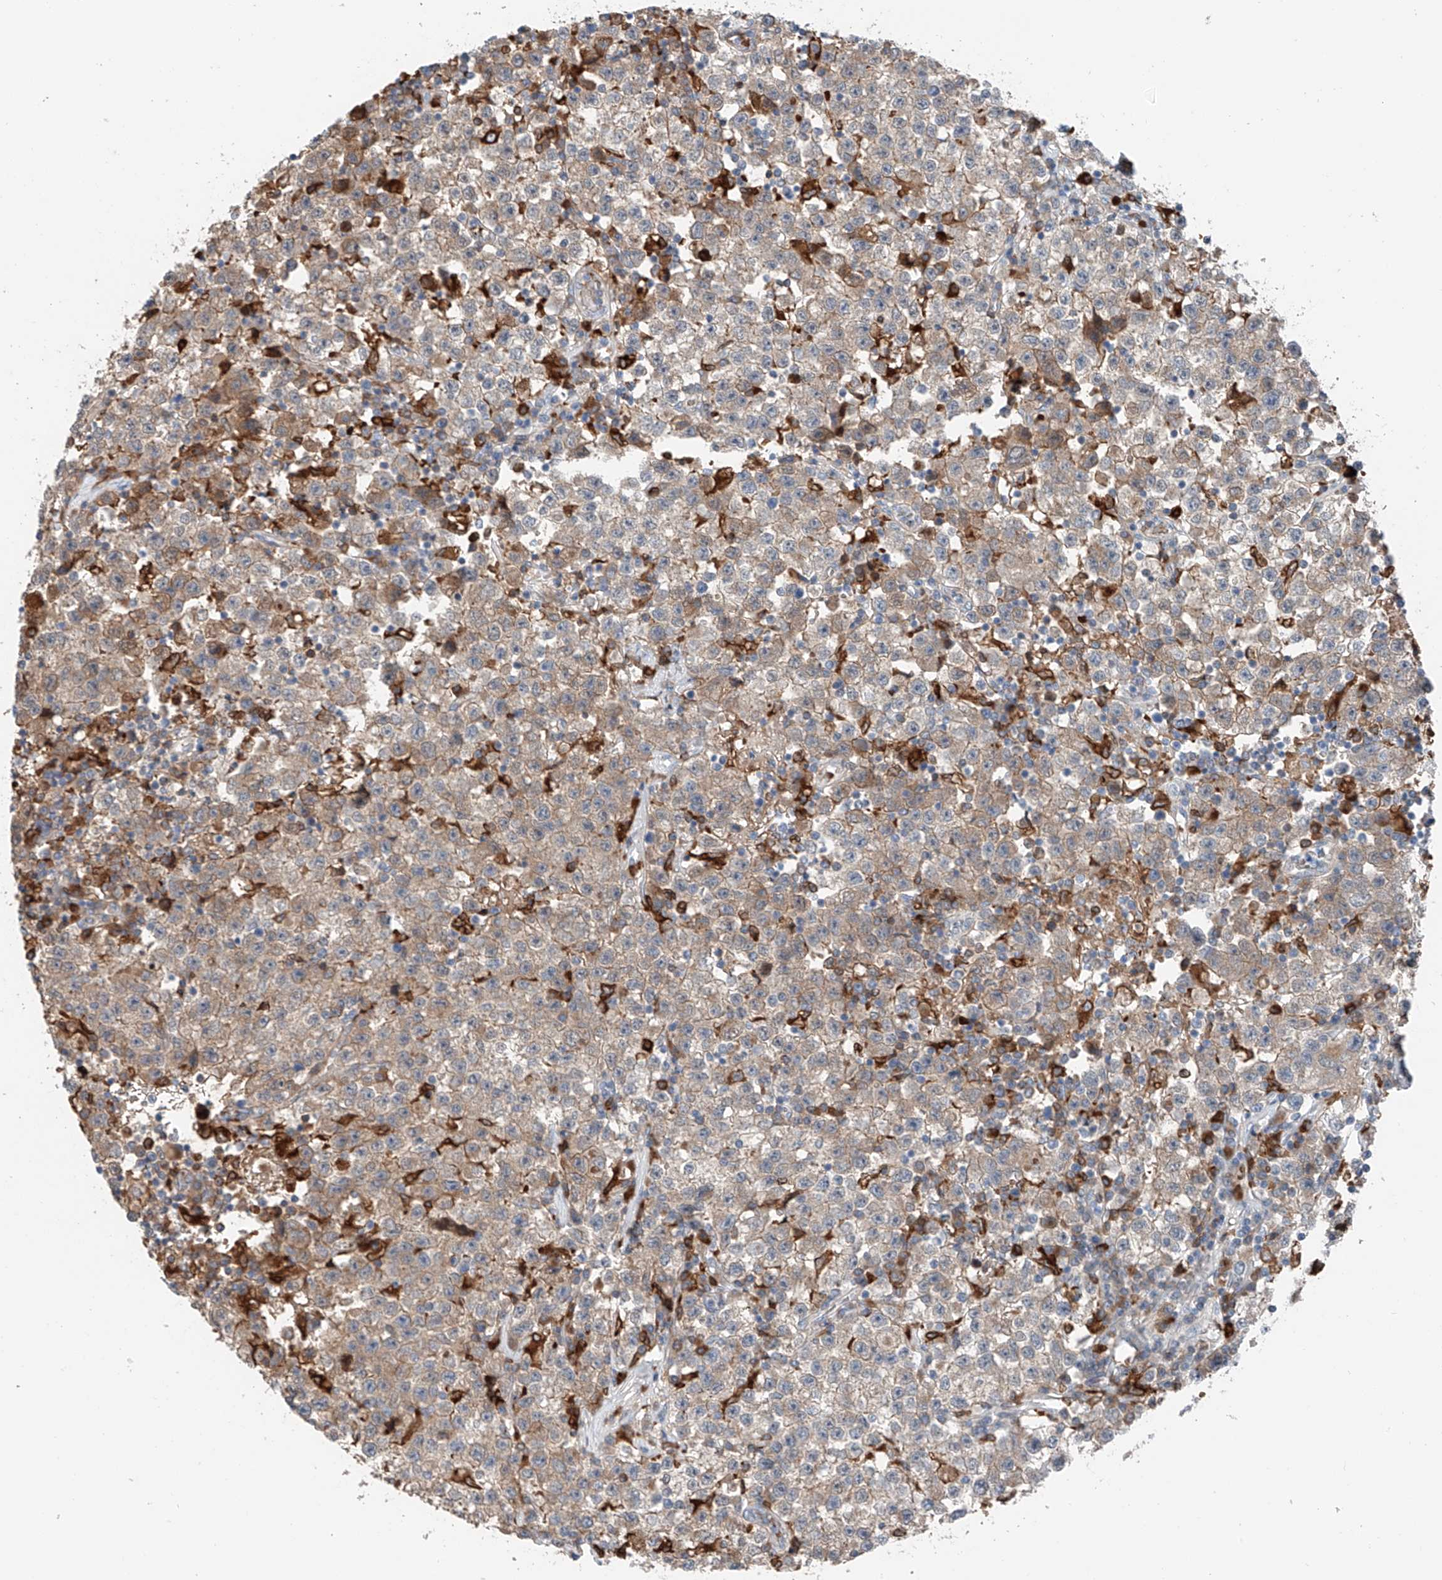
{"staining": {"intensity": "weak", "quantity": "25%-75%", "location": "cytoplasmic/membranous"}, "tissue": "testis cancer", "cell_type": "Tumor cells", "image_type": "cancer", "snomed": [{"axis": "morphology", "description": "Seminoma, NOS"}, {"axis": "topography", "description": "Testis"}], "caption": "Human testis seminoma stained with a brown dye exhibits weak cytoplasmic/membranous positive positivity in about 25%-75% of tumor cells.", "gene": "TBXAS1", "patient": {"sex": "male", "age": 22}}